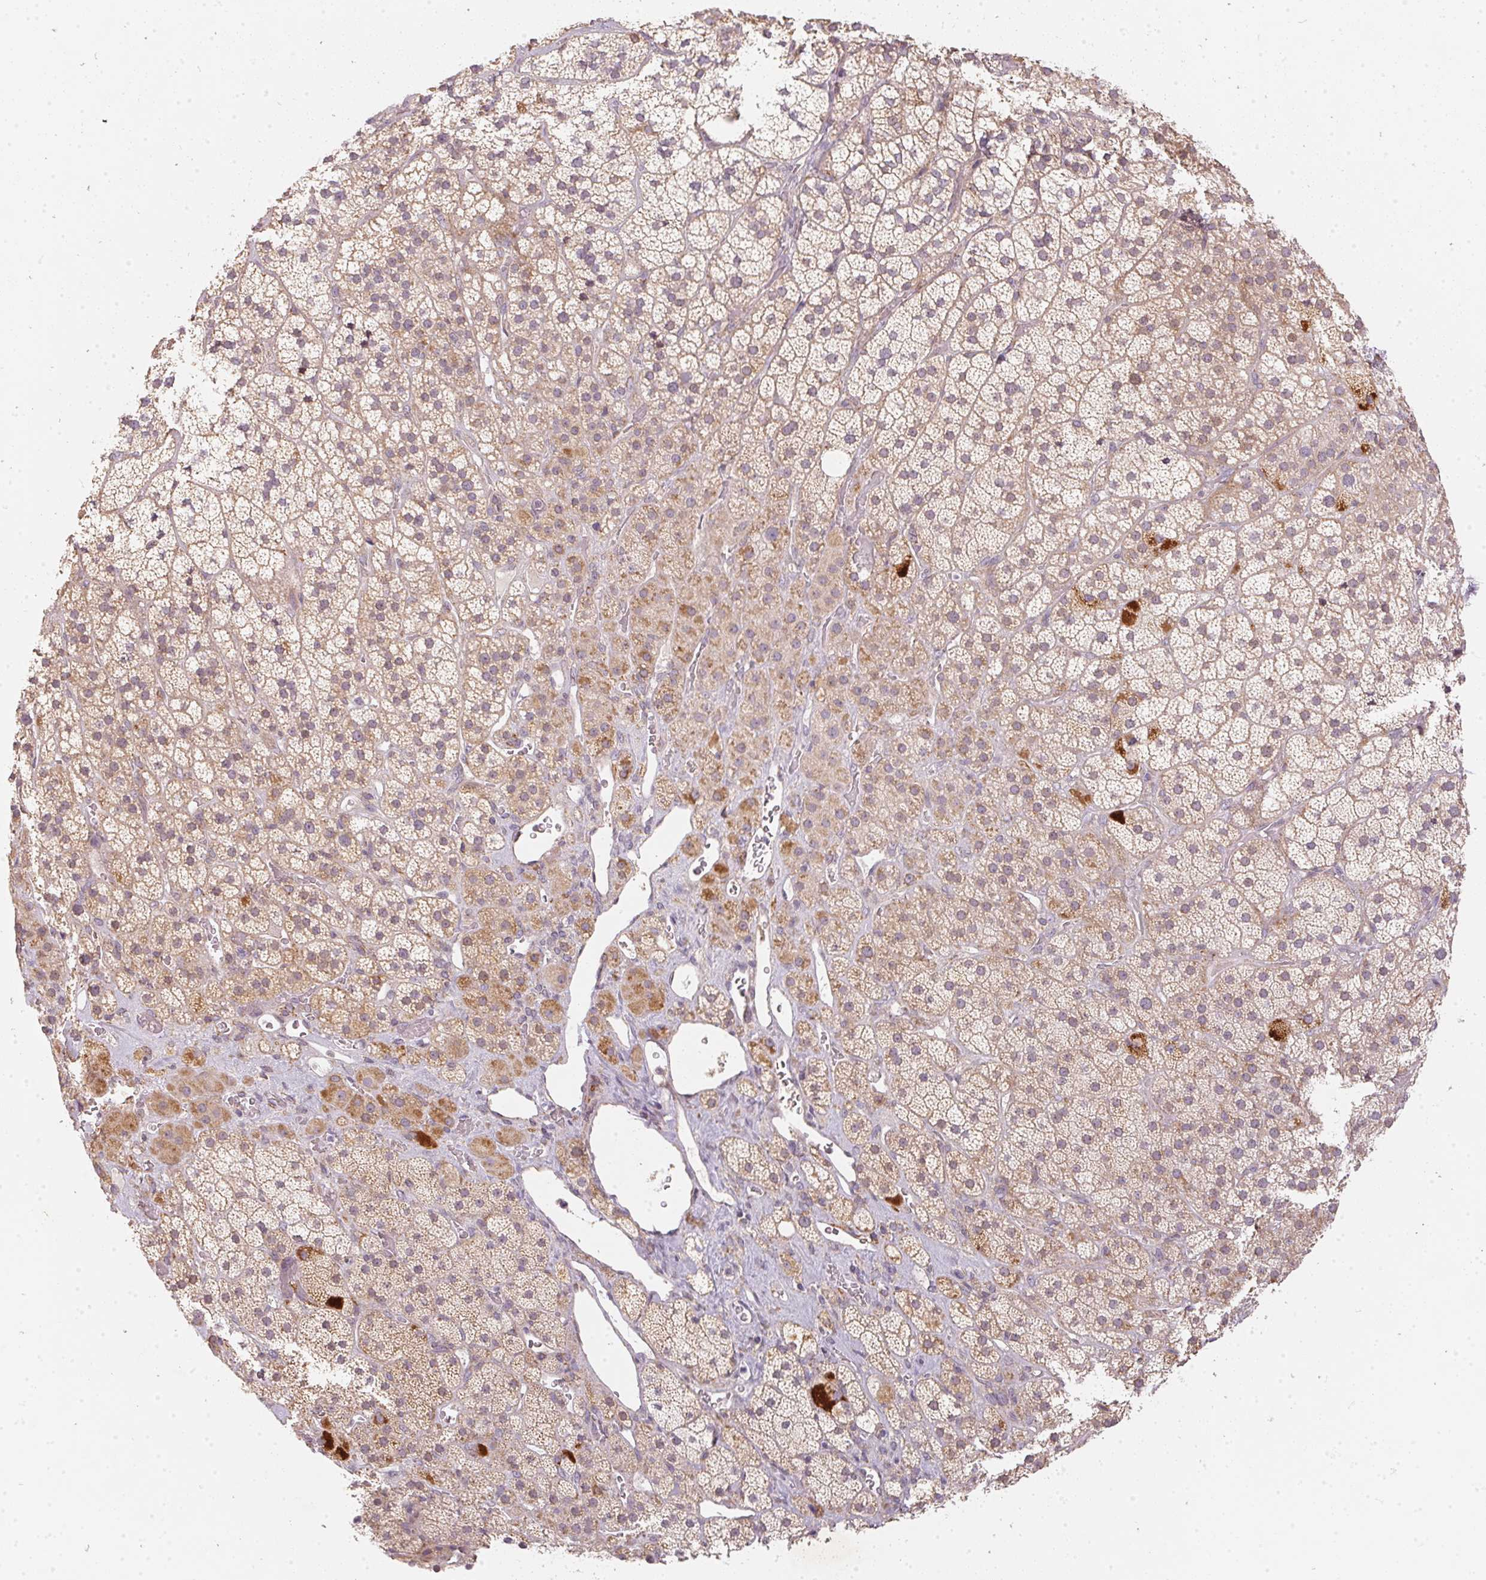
{"staining": {"intensity": "moderate", "quantity": "25%-75%", "location": "cytoplasmic/membranous"}, "tissue": "adrenal gland", "cell_type": "Glandular cells", "image_type": "normal", "snomed": [{"axis": "morphology", "description": "Normal tissue, NOS"}, {"axis": "topography", "description": "Adrenal gland"}], "caption": "High-magnification brightfield microscopy of normal adrenal gland stained with DAB (3,3'-diaminobenzidine) (brown) and counterstained with hematoxylin (blue). glandular cells exhibit moderate cytoplasmic/membranous staining is appreciated in about25%-75% of cells.", "gene": "VWA5B2", "patient": {"sex": "male", "age": 57}}